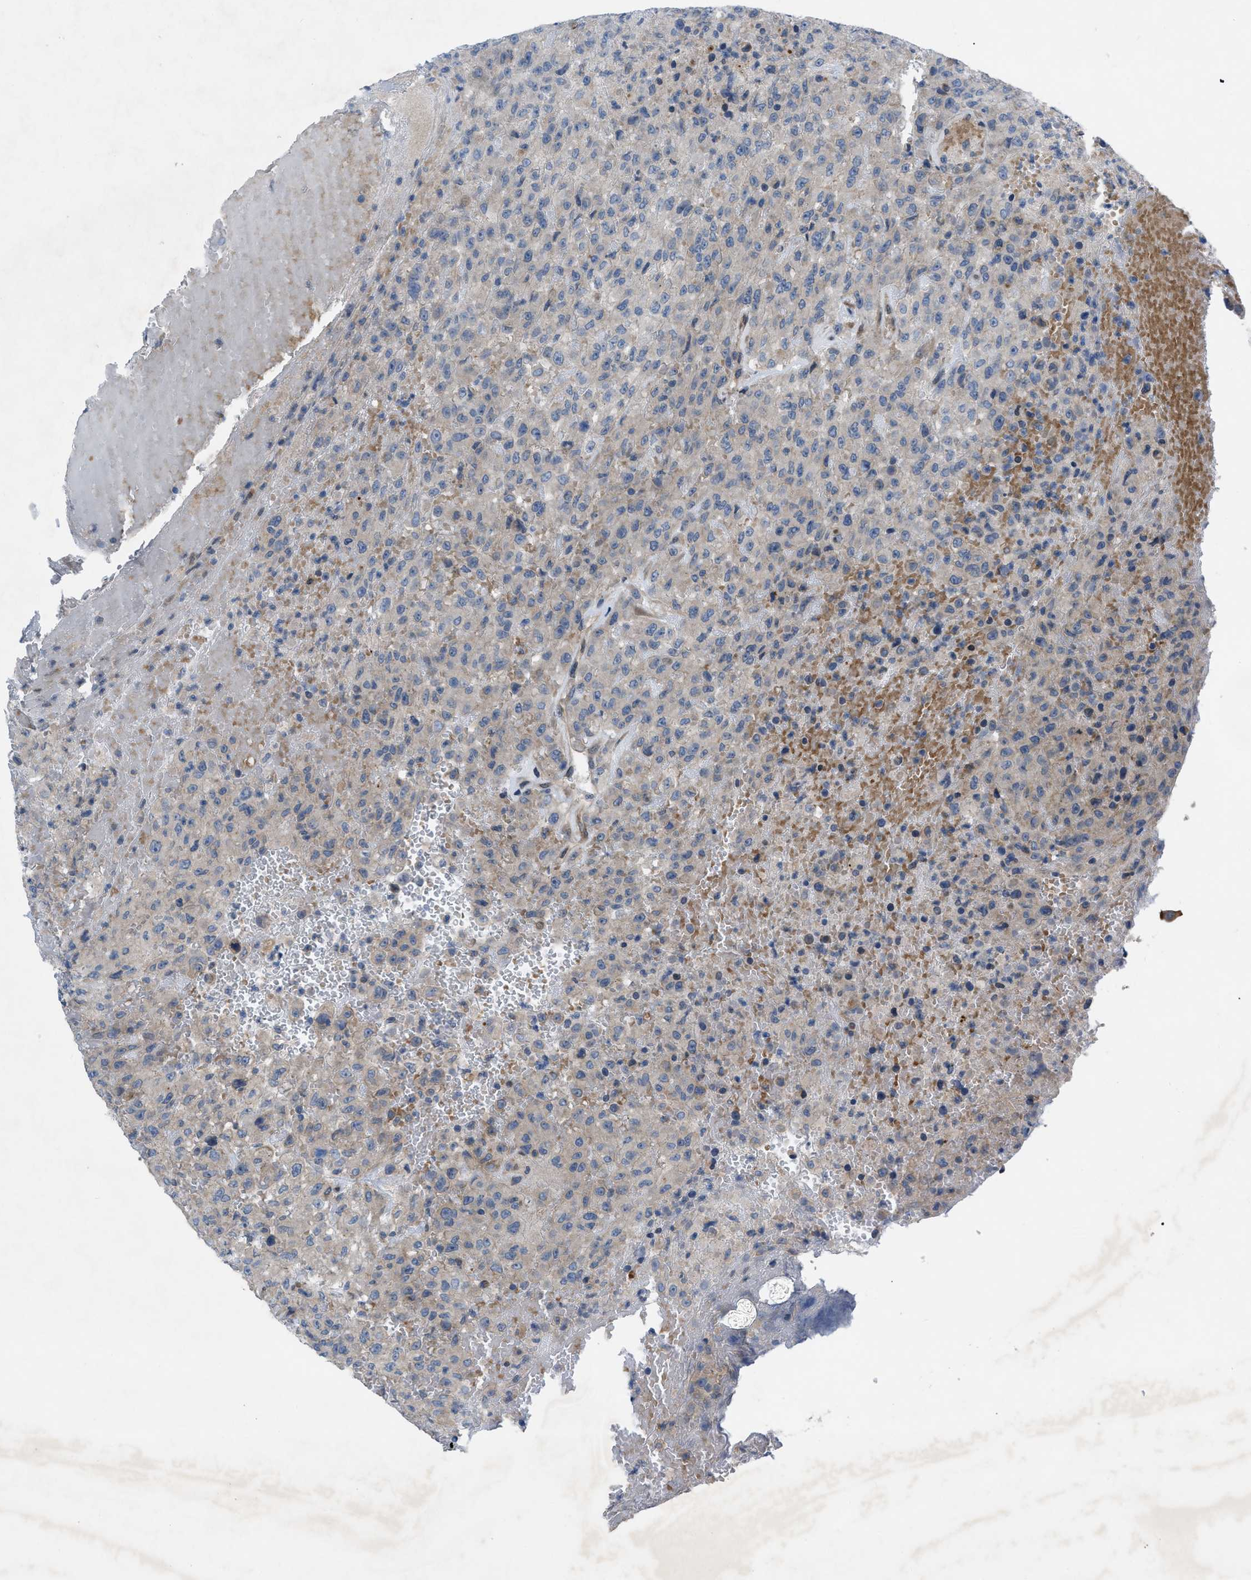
{"staining": {"intensity": "negative", "quantity": "none", "location": "none"}, "tissue": "urothelial cancer", "cell_type": "Tumor cells", "image_type": "cancer", "snomed": [{"axis": "morphology", "description": "Urothelial carcinoma, High grade"}, {"axis": "topography", "description": "Urinary bladder"}], "caption": "DAB (3,3'-diaminobenzidine) immunohistochemical staining of human urothelial carcinoma (high-grade) exhibits no significant expression in tumor cells.", "gene": "NDEL1", "patient": {"sex": "male", "age": 46}}